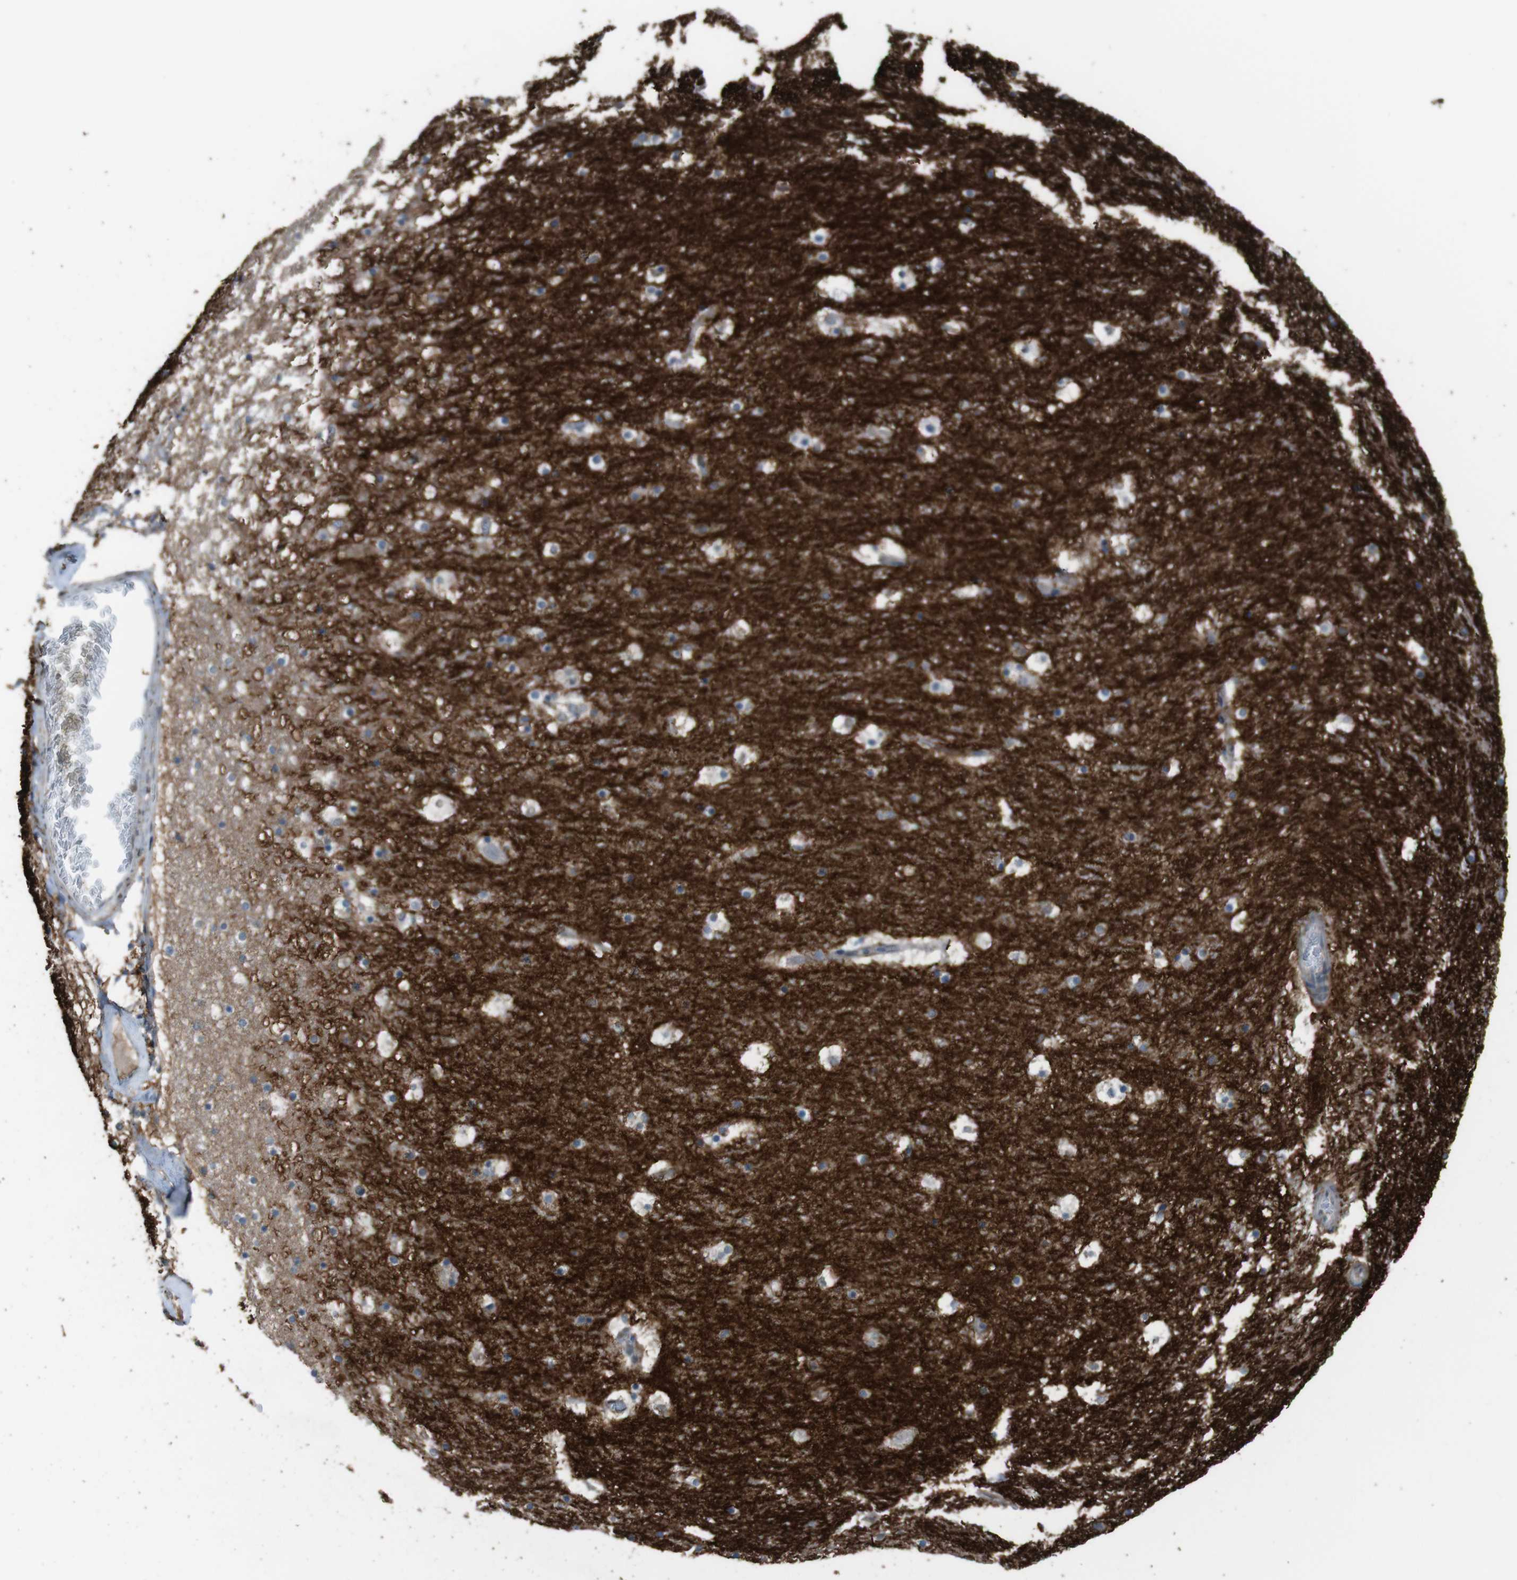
{"staining": {"intensity": "negative", "quantity": "none", "location": "none"}, "tissue": "hippocampus", "cell_type": "Glial cells", "image_type": "normal", "snomed": [{"axis": "morphology", "description": "Normal tissue, NOS"}, {"axis": "topography", "description": "Hippocampus"}], "caption": "High power microscopy histopathology image of an immunohistochemistry photomicrograph of unremarkable hippocampus, revealing no significant expression in glial cells. (Stains: DAB immunohistochemistry with hematoxylin counter stain, Microscopy: brightfield microscopy at high magnification).", "gene": "ATP2B1", "patient": {"sex": "male", "age": 45}}